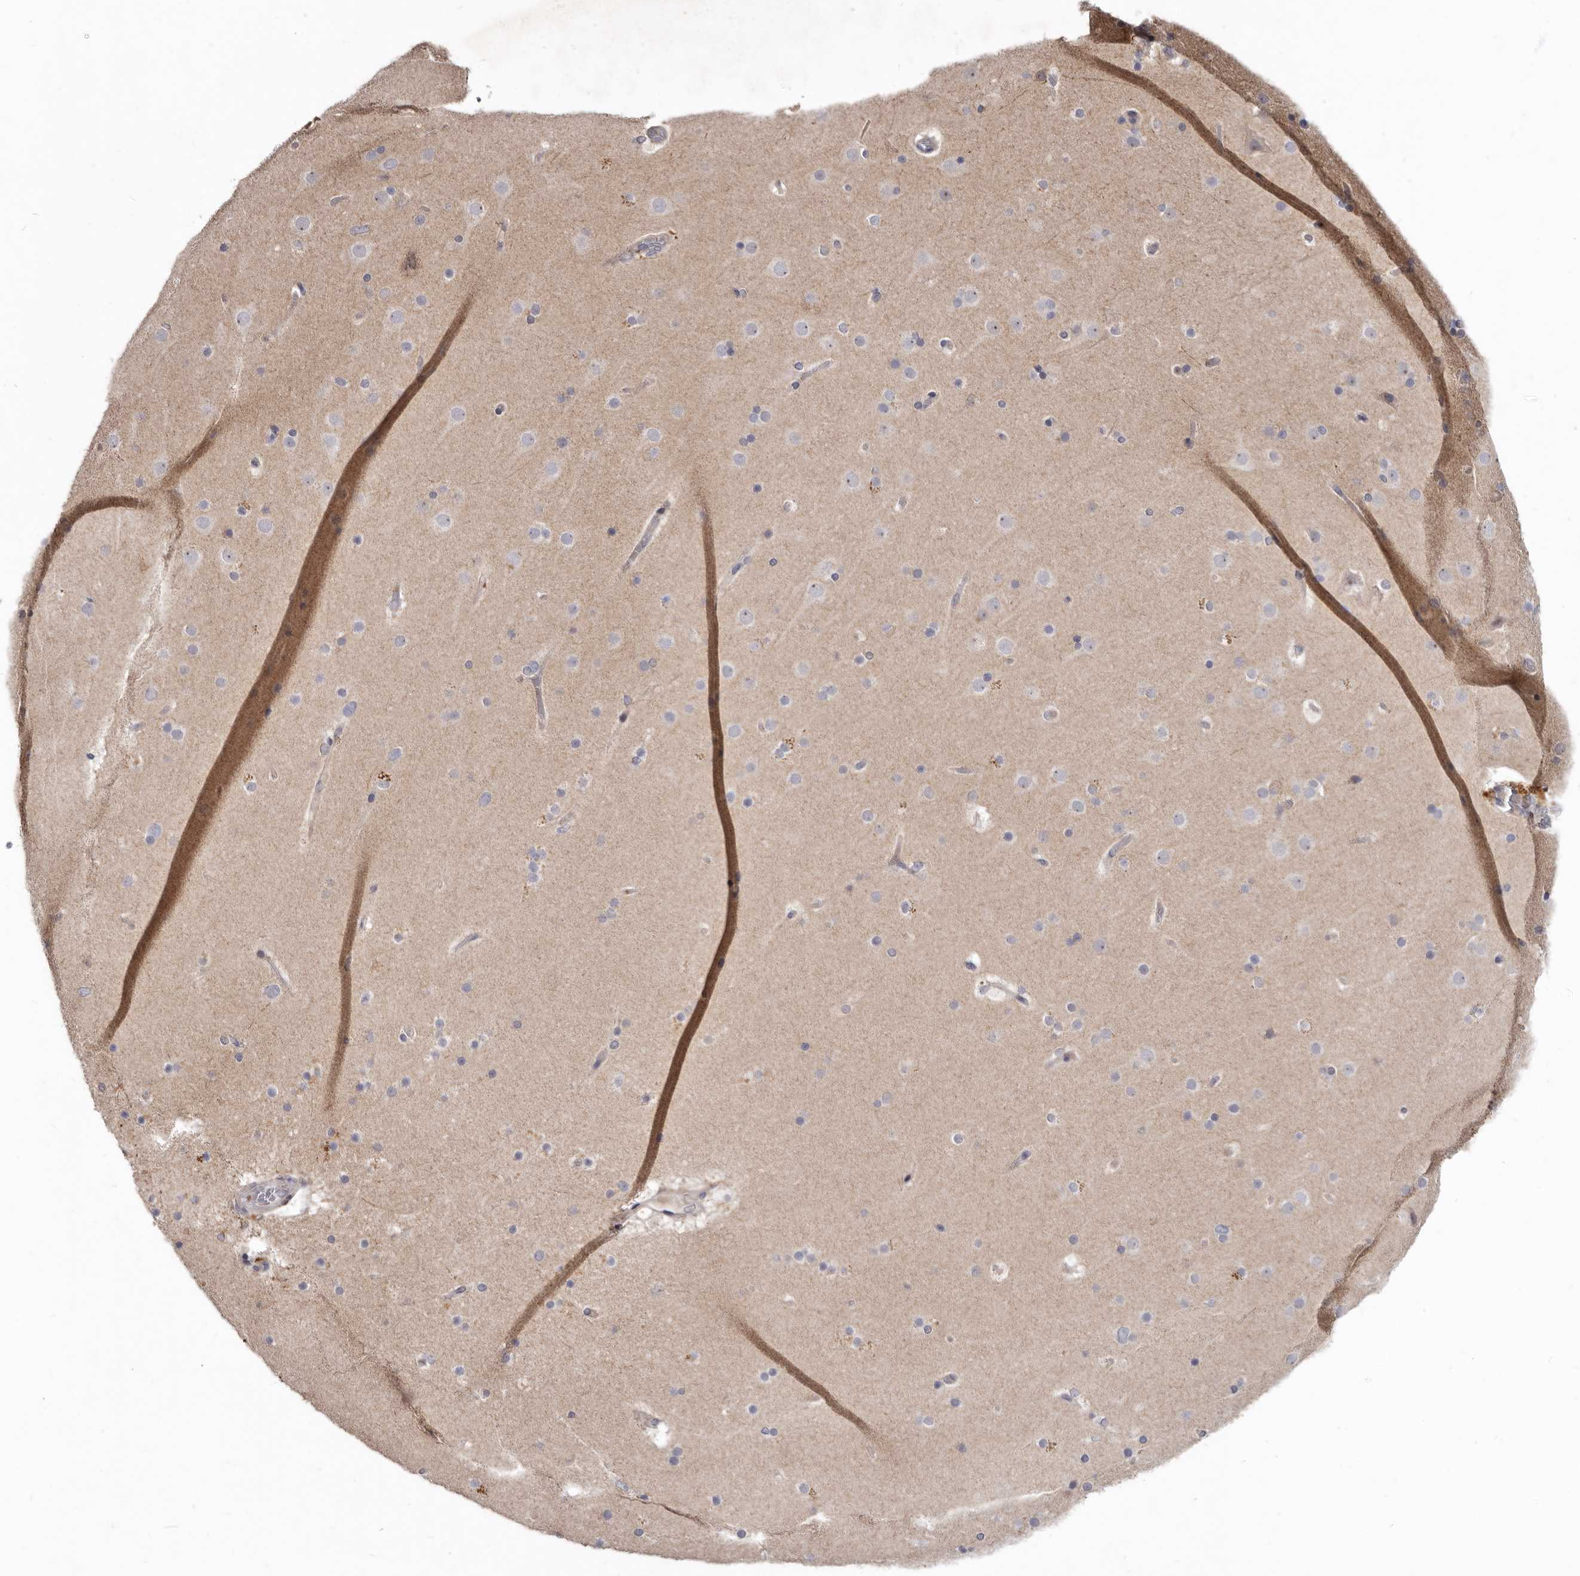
{"staining": {"intensity": "weak", "quantity": "25%-75%", "location": "cytoplasmic/membranous"}, "tissue": "cerebral cortex", "cell_type": "Endothelial cells", "image_type": "normal", "snomed": [{"axis": "morphology", "description": "Normal tissue, NOS"}, {"axis": "topography", "description": "Cerebral cortex"}], "caption": "Cerebral cortex was stained to show a protein in brown. There is low levels of weak cytoplasmic/membranous staining in approximately 25%-75% of endothelial cells. (DAB (3,3'-diaminobenzidine) = brown stain, brightfield microscopy at high magnification).", "gene": "SMC4", "patient": {"sex": "male", "age": 57}}